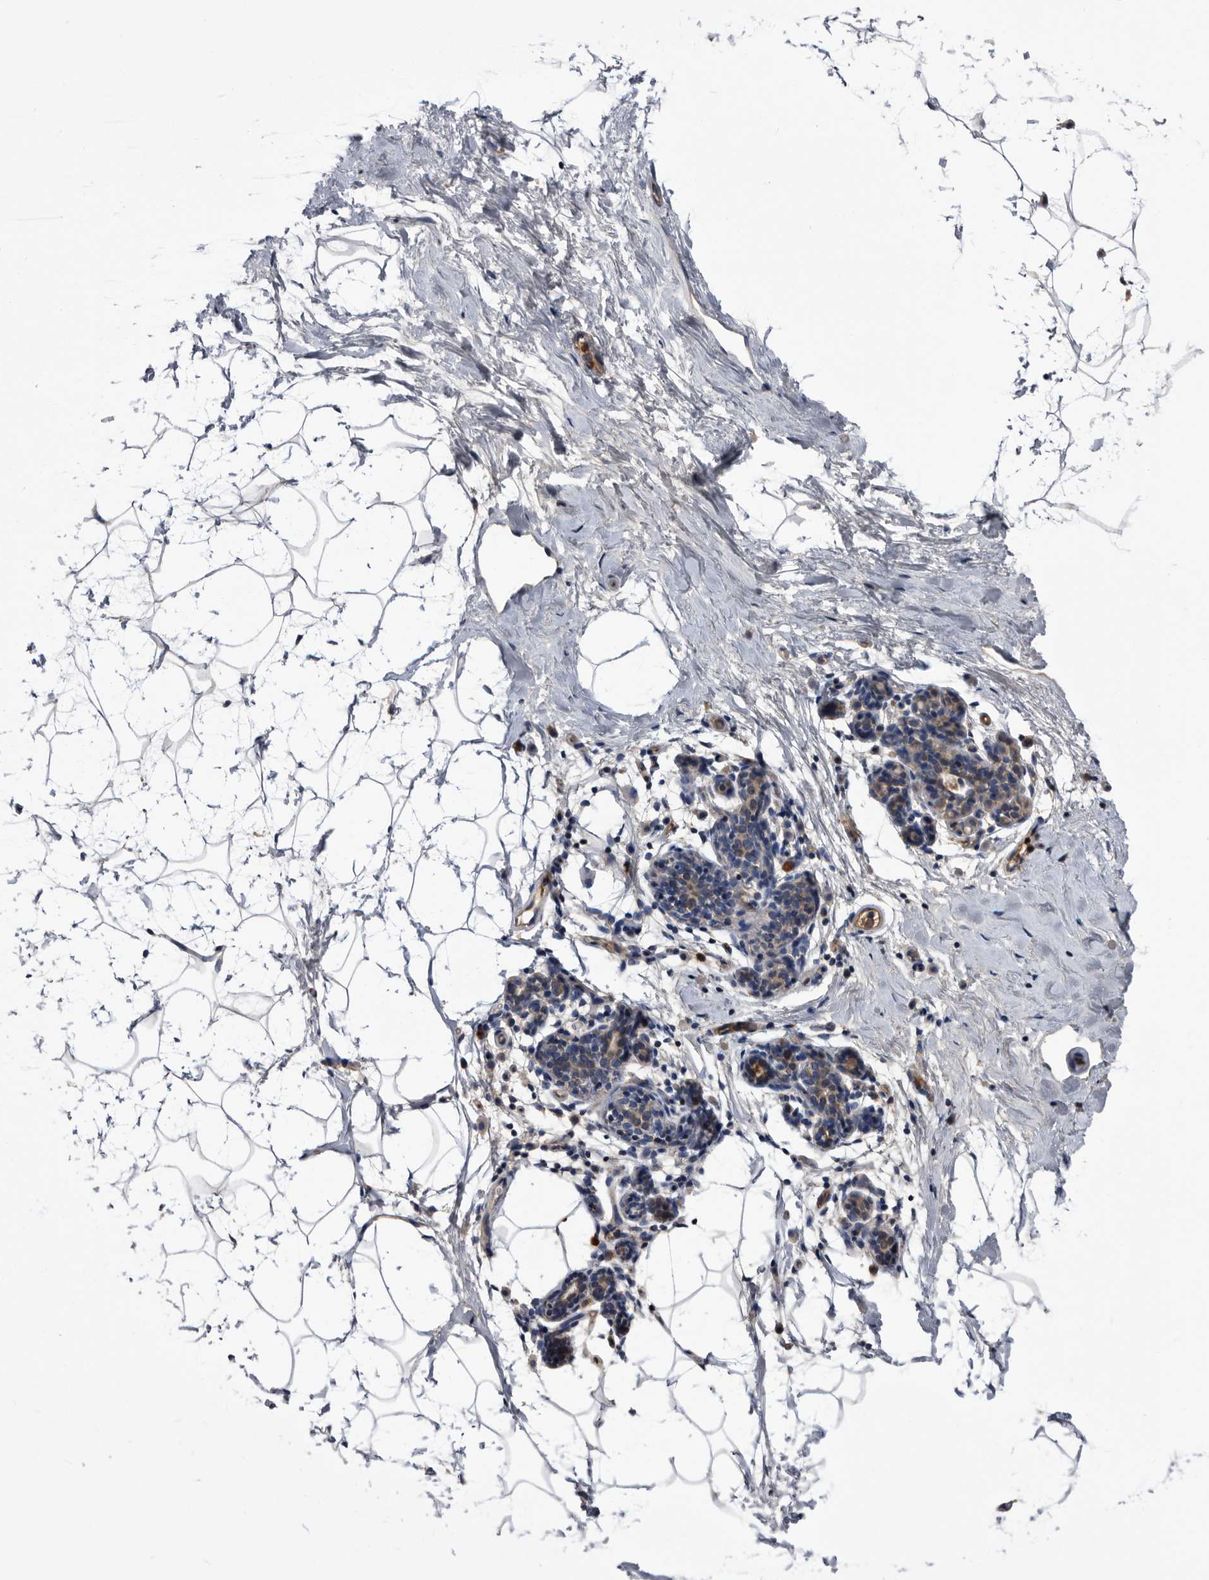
{"staining": {"intensity": "negative", "quantity": "none", "location": "none"}, "tissue": "breast", "cell_type": "Adipocytes", "image_type": "normal", "snomed": [{"axis": "morphology", "description": "Normal tissue, NOS"}, {"axis": "morphology", "description": "Lobular carcinoma"}, {"axis": "topography", "description": "Breast"}], "caption": "A high-resolution photomicrograph shows immunohistochemistry staining of unremarkable breast, which demonstrates no significant expression in adipocytes. (DAB (3,3'-diaminobenzidine) immunohistochemistry (IHC) with hematoxylin counter stain).", "gene": "DTNBP1", "patient": {"sex": "female", "age": 62}}